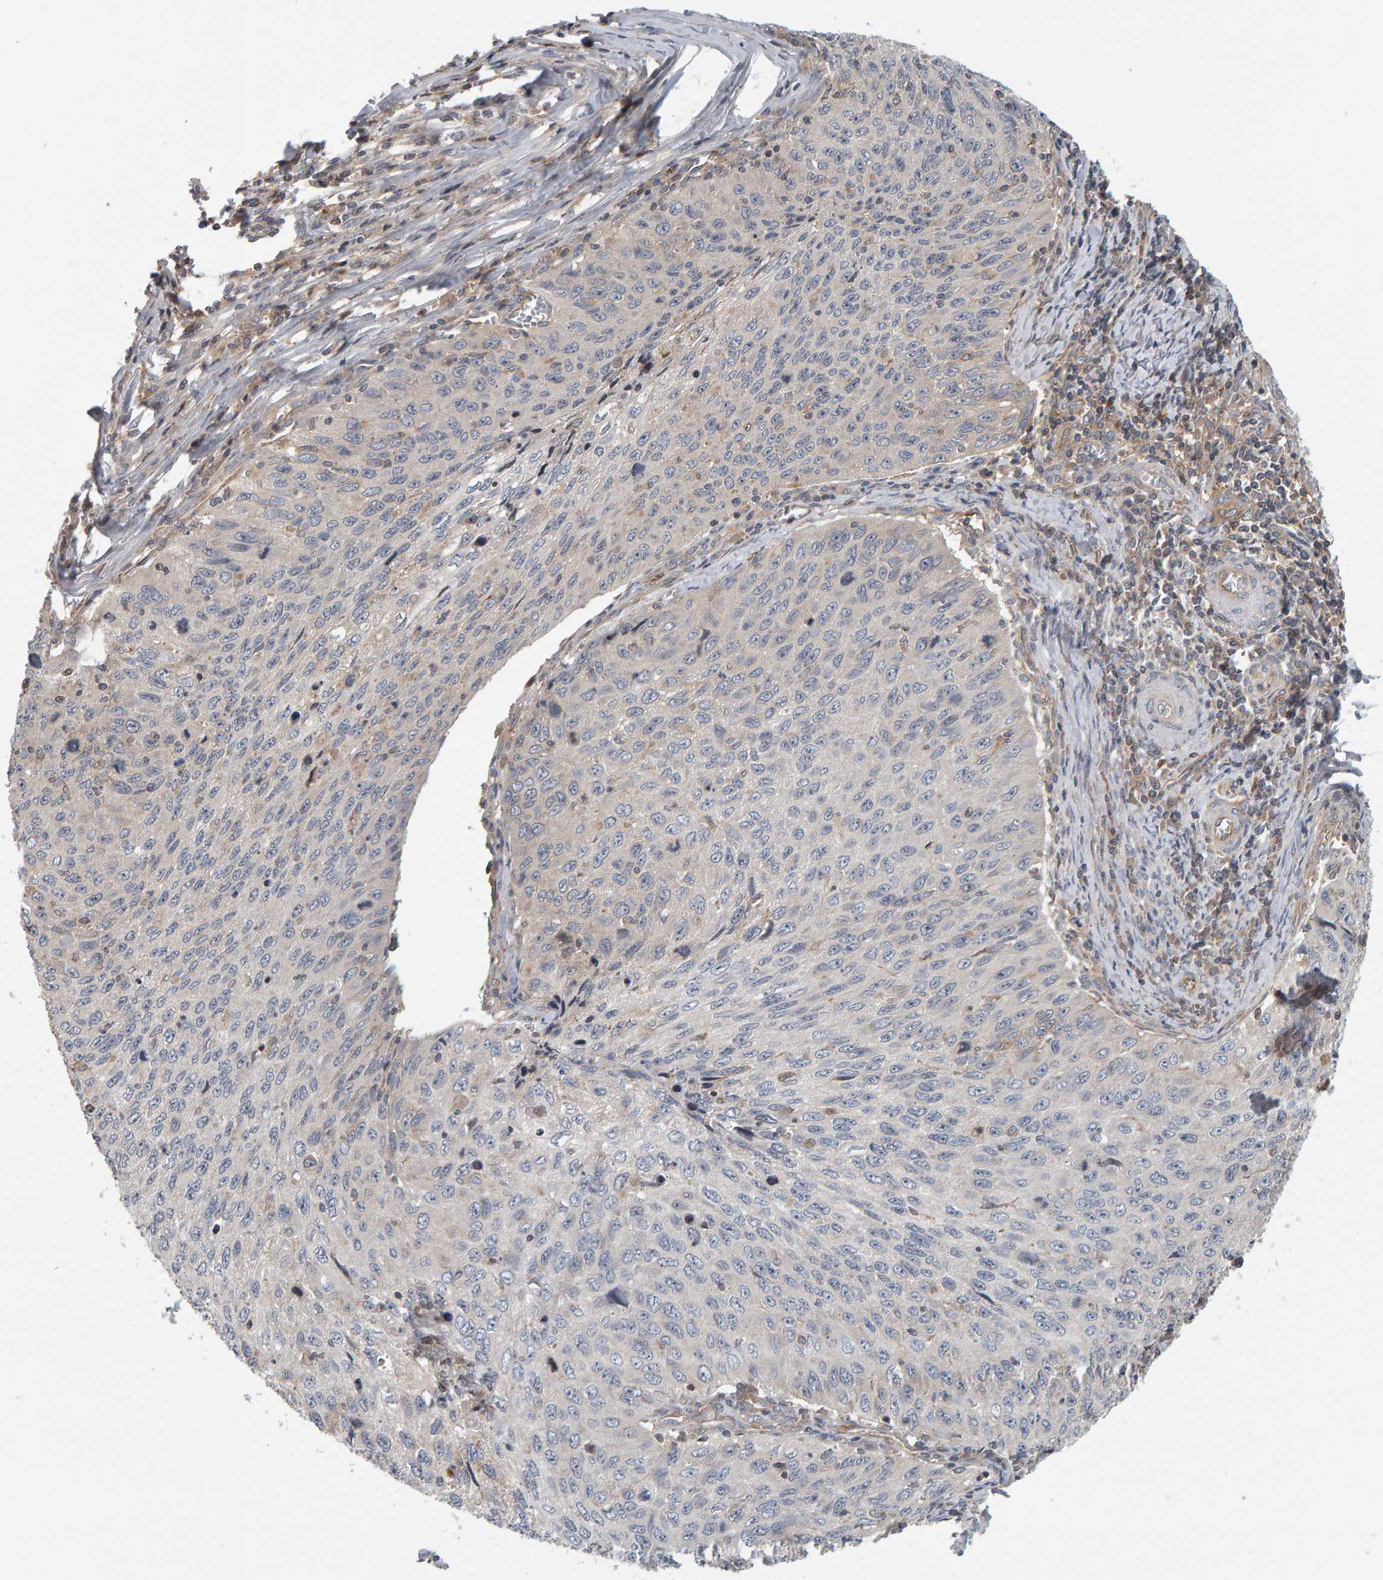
{"staining": {"intensity": "negative", "quantity": "none", "location": "none"}, "tissue": "cervical cancer", "cell_type": "Tumor cells", "image_type": "cancer", "snomed": [{"axis": "morphology", "description": "Squamous cell carcinoma, NOS"}, {"axis": "topography", "description": "Cervix"}], "caption": "Tumor cells show no significant expression in cervical squamous cell carcinoma.", "gene": "C9orf72", "patient": {"sex": "female", "age": 53}}